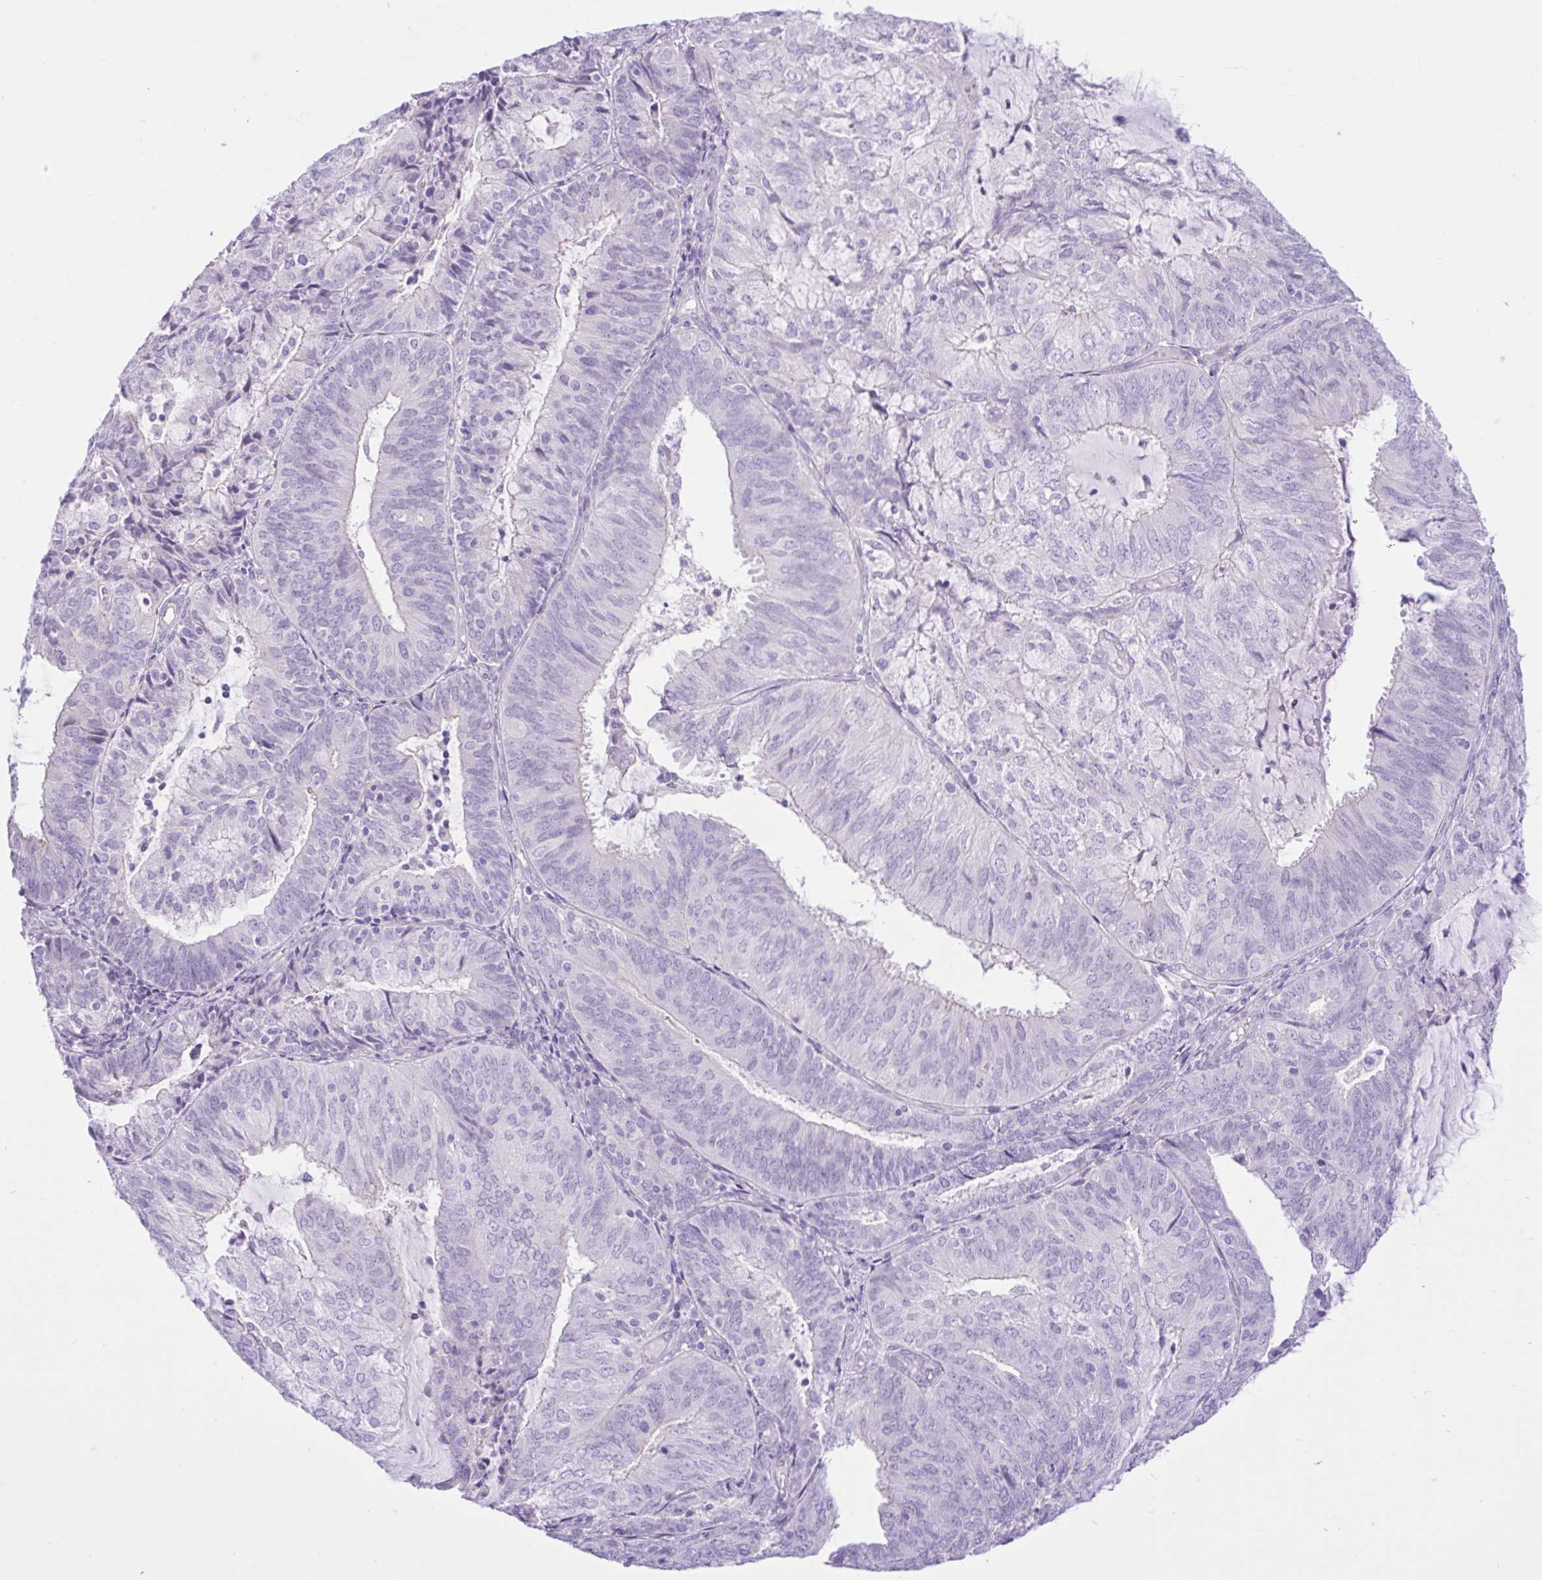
{"staining": {"intensity": "negative", "quantity": "none", "location": "none"}, "tissue": "endometrial cancer", "cell_type": "Tumor cells", "image_type": "cancer", "snomed": [{"axis": "morphology", "description": "Adenocarcinoma, NOS"}, {"axis": "topography", "description": "Endometrium"}], "caption": "This is a micrograph of immunohistochemistry staining of endometrial cancer (adenocarcinoma), which shows no positivity in tumor cells.", "gene": "ZNF101", "patient": {"sex": "female", "age": 81}}